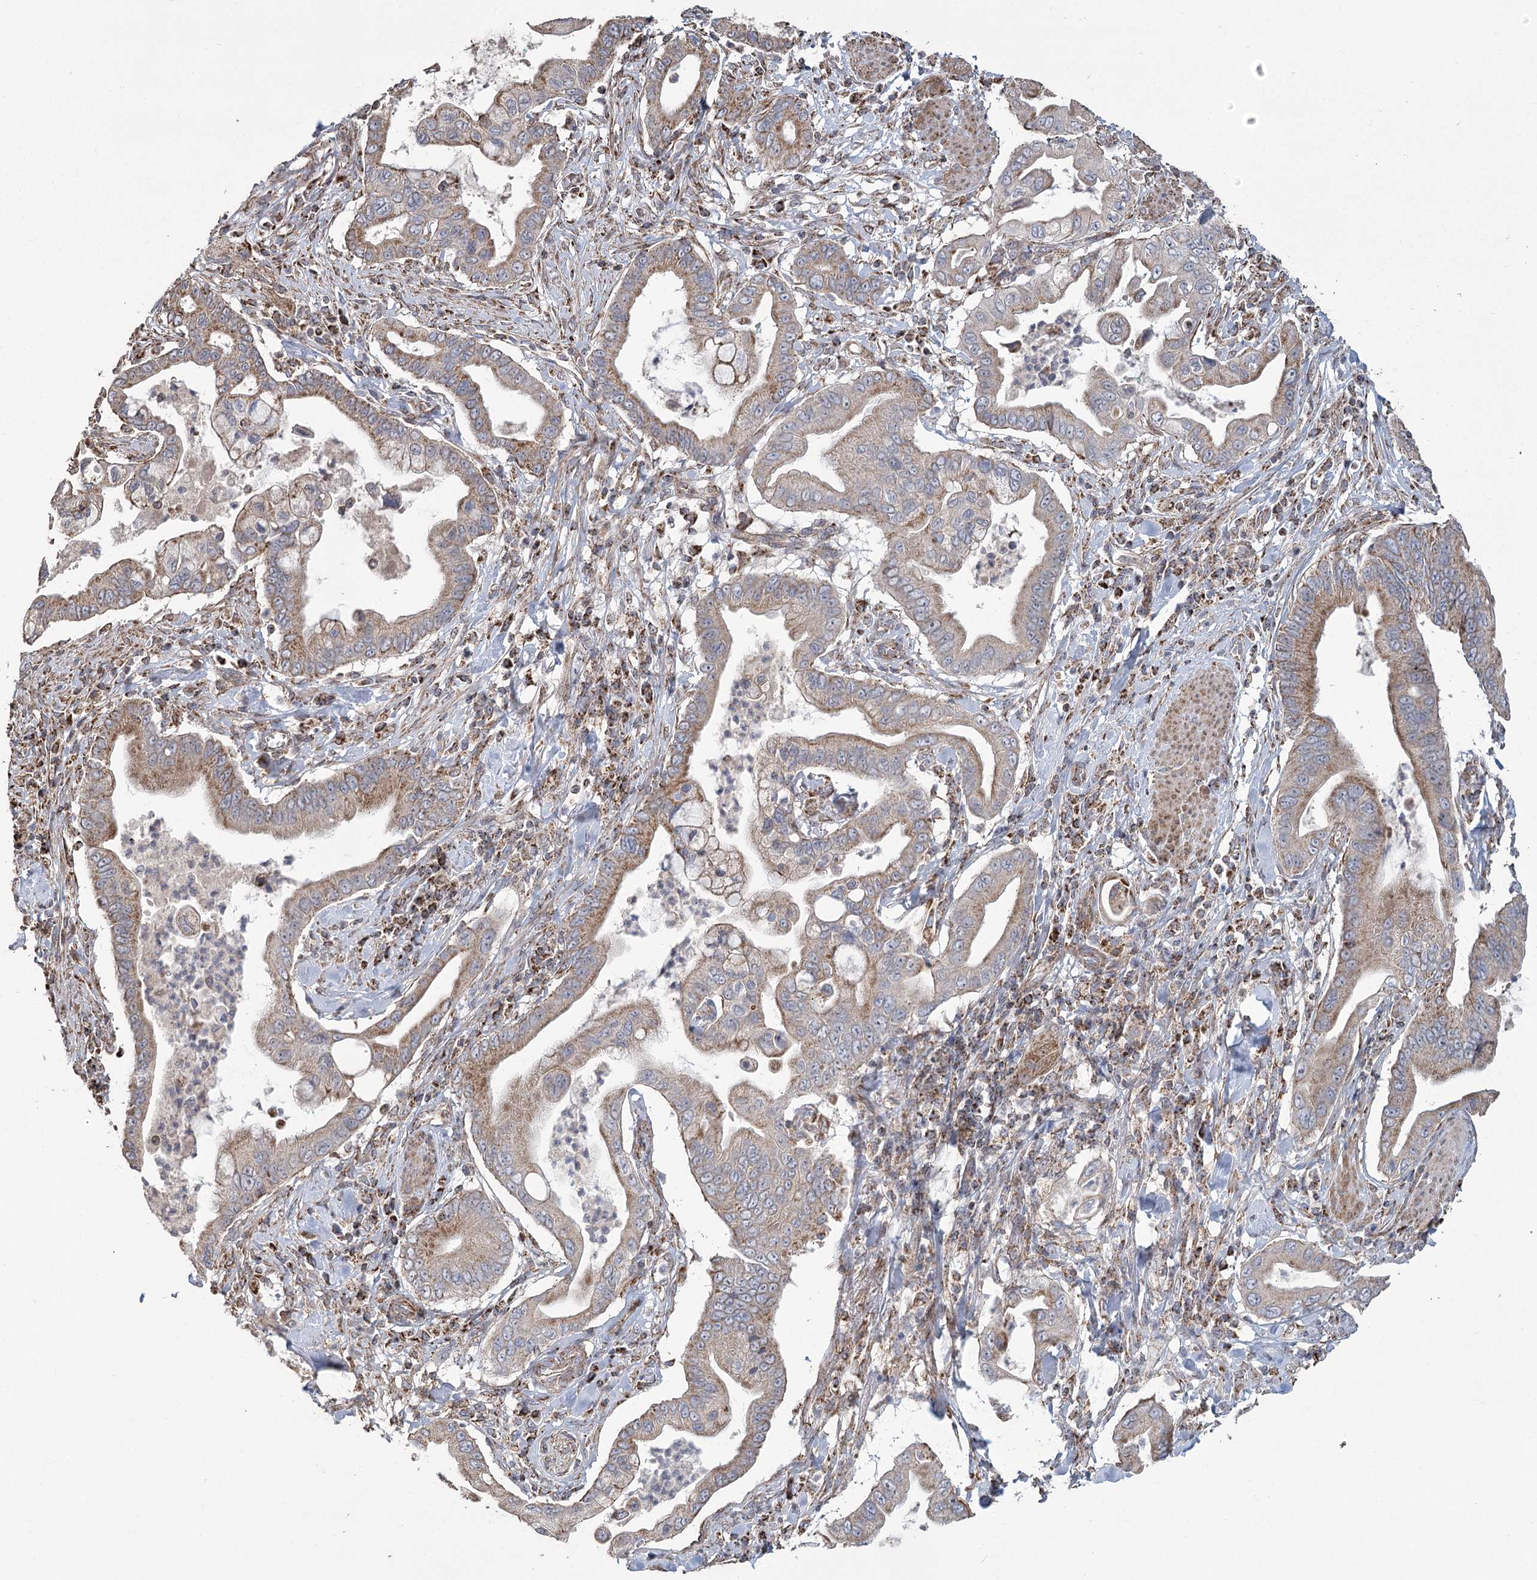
{"staining": {"intensity": "moderate", "quantity": ">75%", "location": "cytoplasmic/membranous"}, "tissue": "pancreatic cancer", "cell_type": "Tumor cells", "image_type": "cancer", "snomed": [{"axis": "morphology", "description": "Adenocarcinoma, NOS"}, {"axis": "topography", "description": "Pancreas"}], "caption": "Immunohistochemistry staining of pancreatic cancer (adenocarcinoma), which shows medium levels of moderate cytoplasmic/membranous positivity in about >75% of tumor cells indicating moderate cytoplasmic/membranous protein positivity. The staining was performed using DAB (3,3'-diaminobenzidine) (brown) for protein detection and nuclei were counterstained in hematoxylin (blue).", "gene": "RANBP3L", "patient": {"sex": "male", "age": 78}}